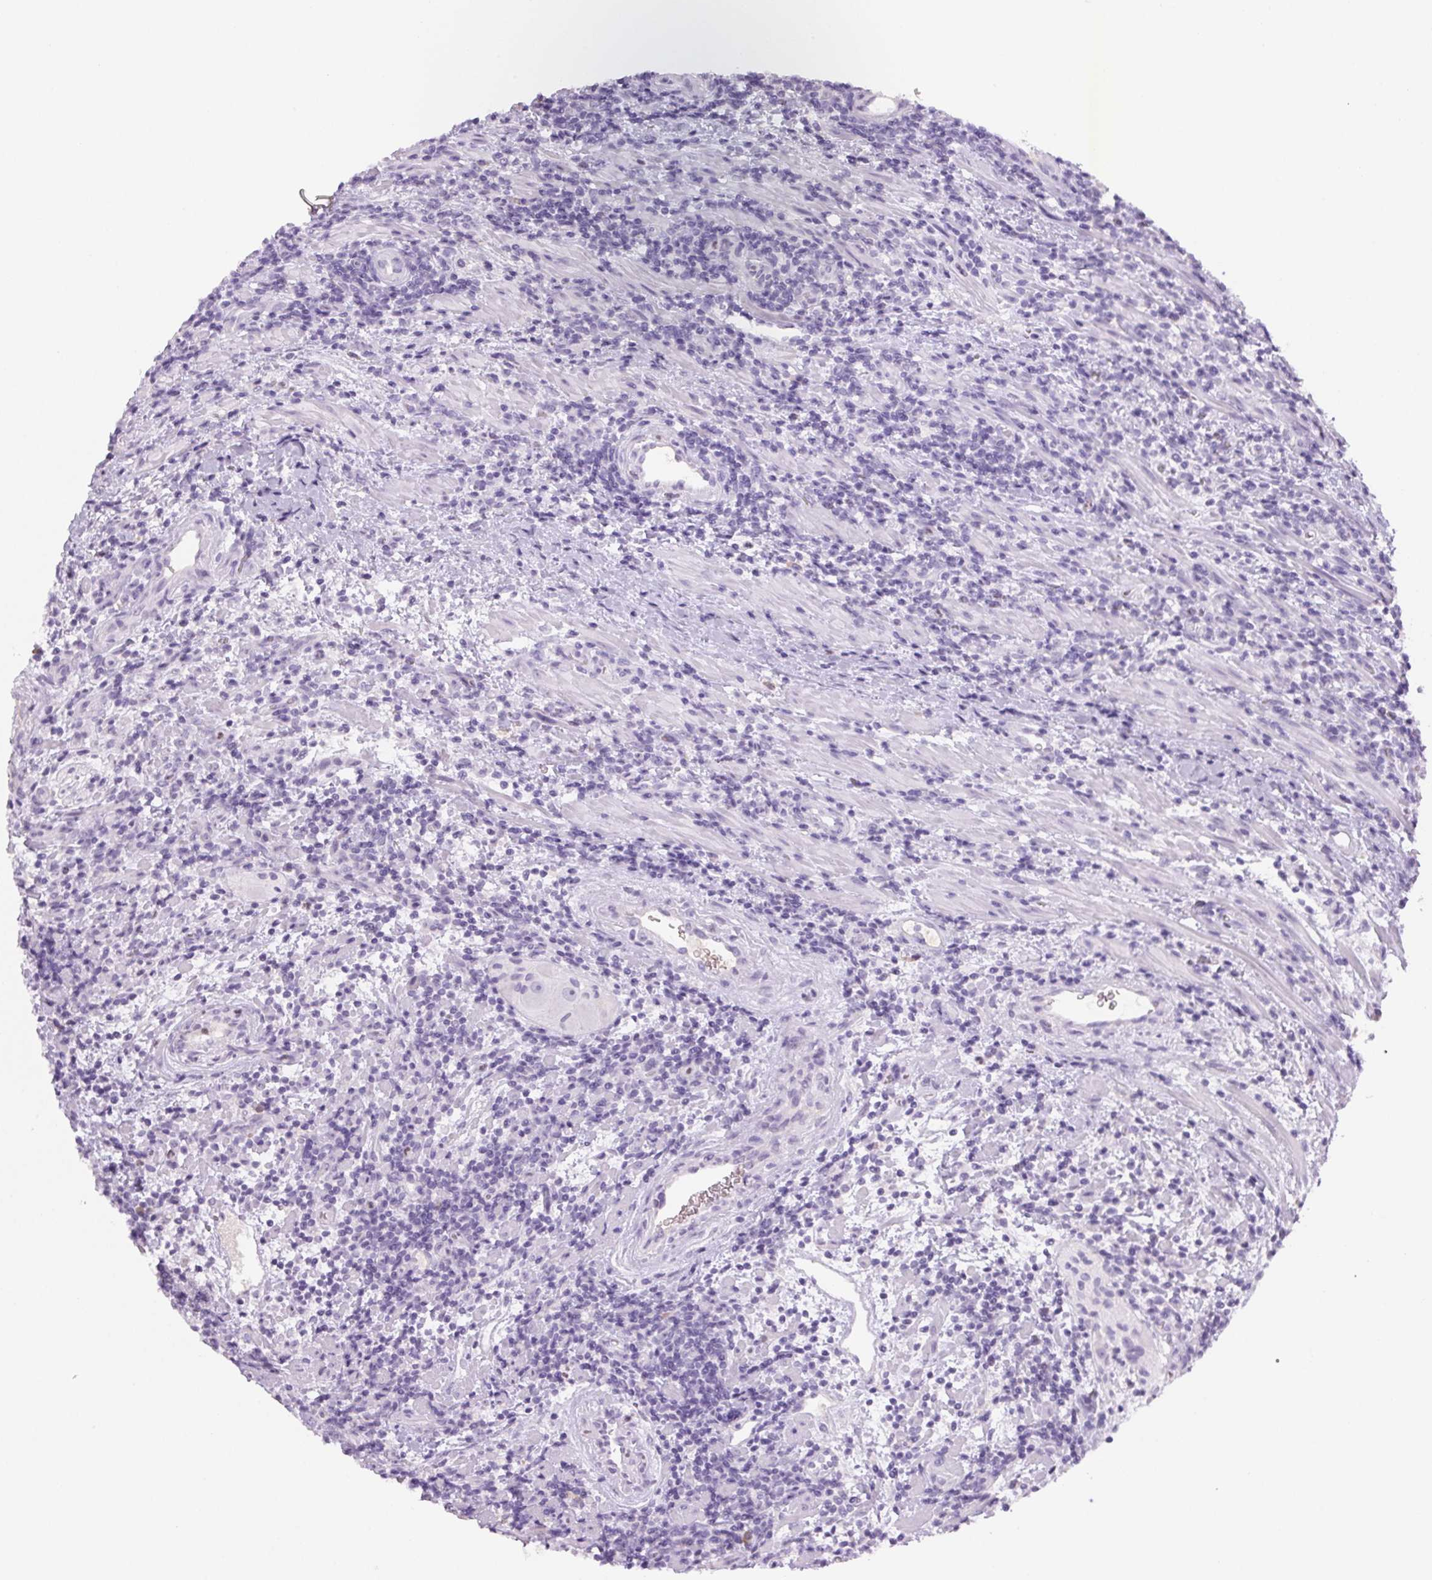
{"staining": {"intensity": "negative", "quantity": "none", "location": "none"}, "tissue": "lymphoma", "cell_type": "Tumor cells", "image_type": "cancer", "snomed": [{"axis": "morphology", "description": "Malignant lymphoma, non-Hodgkin's type, High grade"}, {"axis": "topography", "description": "Small intestine"}], "caption": "The image reveals no staining of tumor cells in malignant lymphoma, non-Hodgkin's type (high-grade).", "gene": "PADI4", "patient": {"sex": "female", "age": 56}}